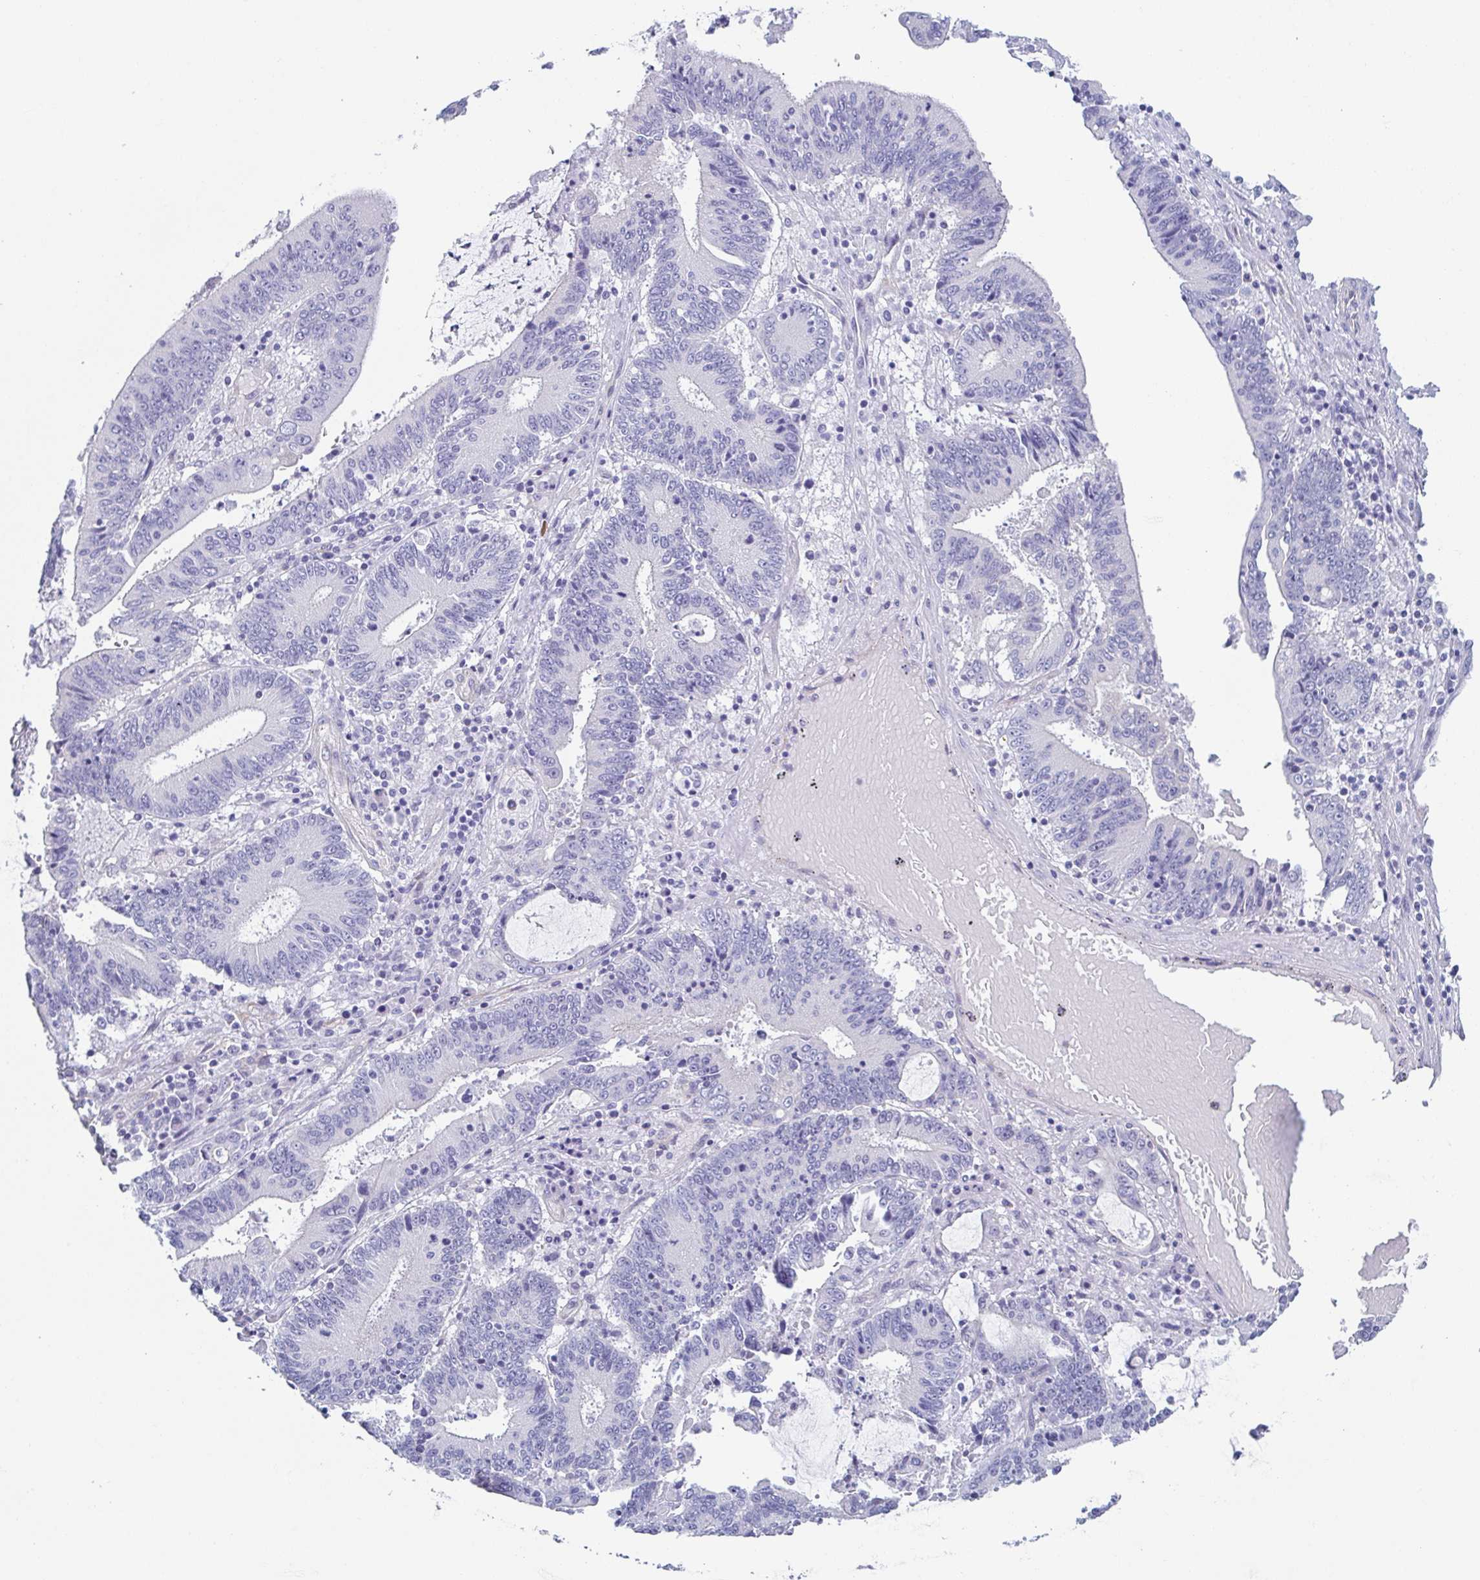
{"staining": {"intensity": "negative", "quantity": "none", "location": "none"}, "tissue": "stomach cancer", "cell_type": "Tumor cells", "image_type": "cancer", "snomed": [{"axis": "morphology", "description": "Adenocarcinoma, NOS"}, {"axis": "topography", "description": "Stomach, upper"}], "caption": "Tumor cells show no significant expression in stomach cancer (adenocarcinoma). (Immunohistochemistry (ihc), brightfield microscopy, high magnification).", "gene": "DYNC1I1", "patient": {"sex": "male", "age": 68}}